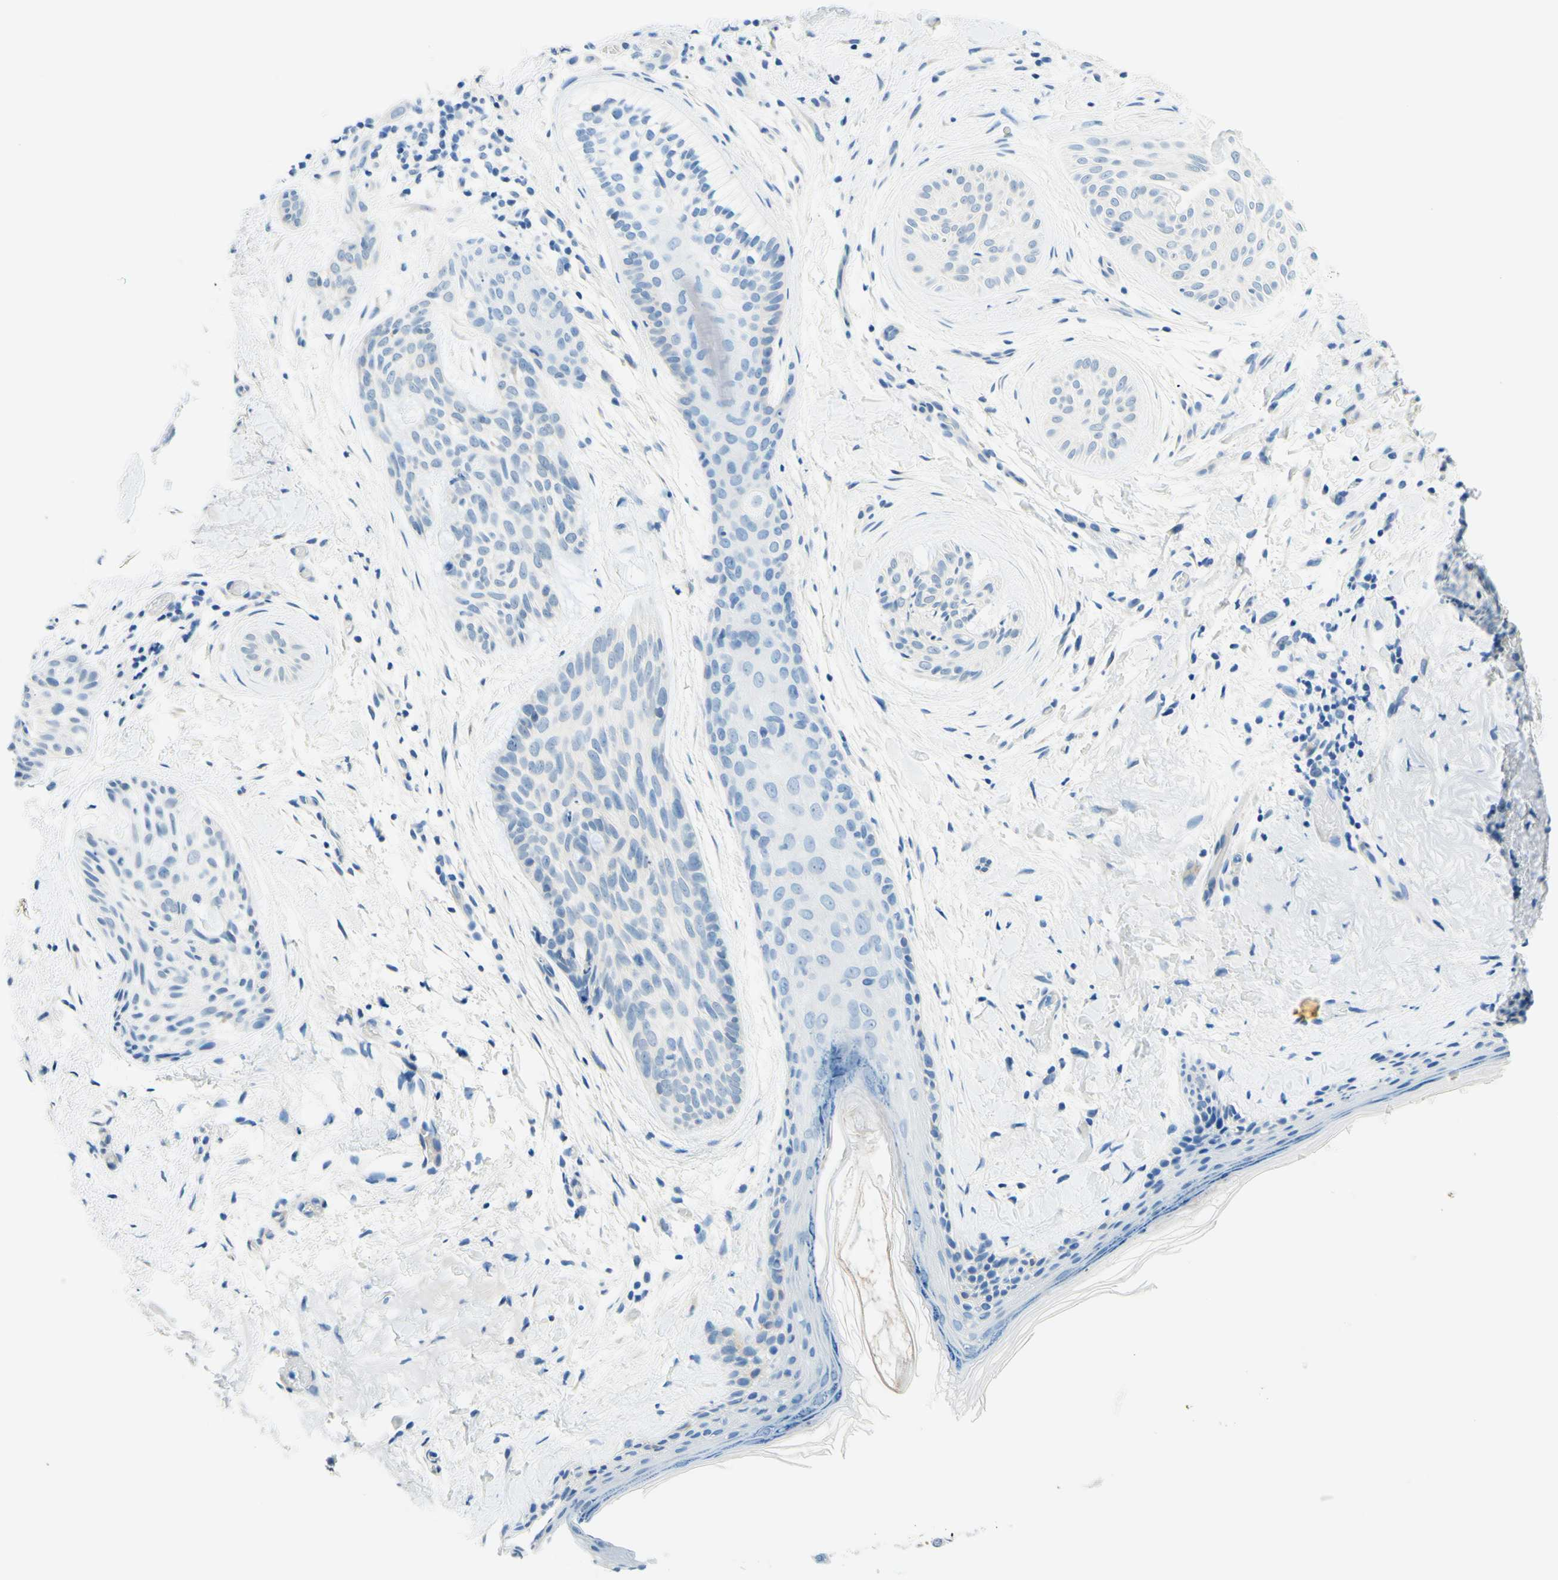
{"staining": {"intensity": "negative", "quantity": "none", "location": "none"}, "tissue": "skin cancer", "cell_type": "Tumor cells", "image_type": "cancer", "snomed": [{"axis": "morphology", "description": "Normal tissue, NOS"}, {"axis": "morphology", "description": "Basal cell carcinoma"}, {"axis": "topography", "description": "Skin"}], "caption": "A high-resolution histopathology image shows immunohistochemistry staining of basal cell carcinoma (skin), which displays no significant positivity in tumor cells.", "gene": "PASD1", "patient": {"sex": "female", "age": 71}}